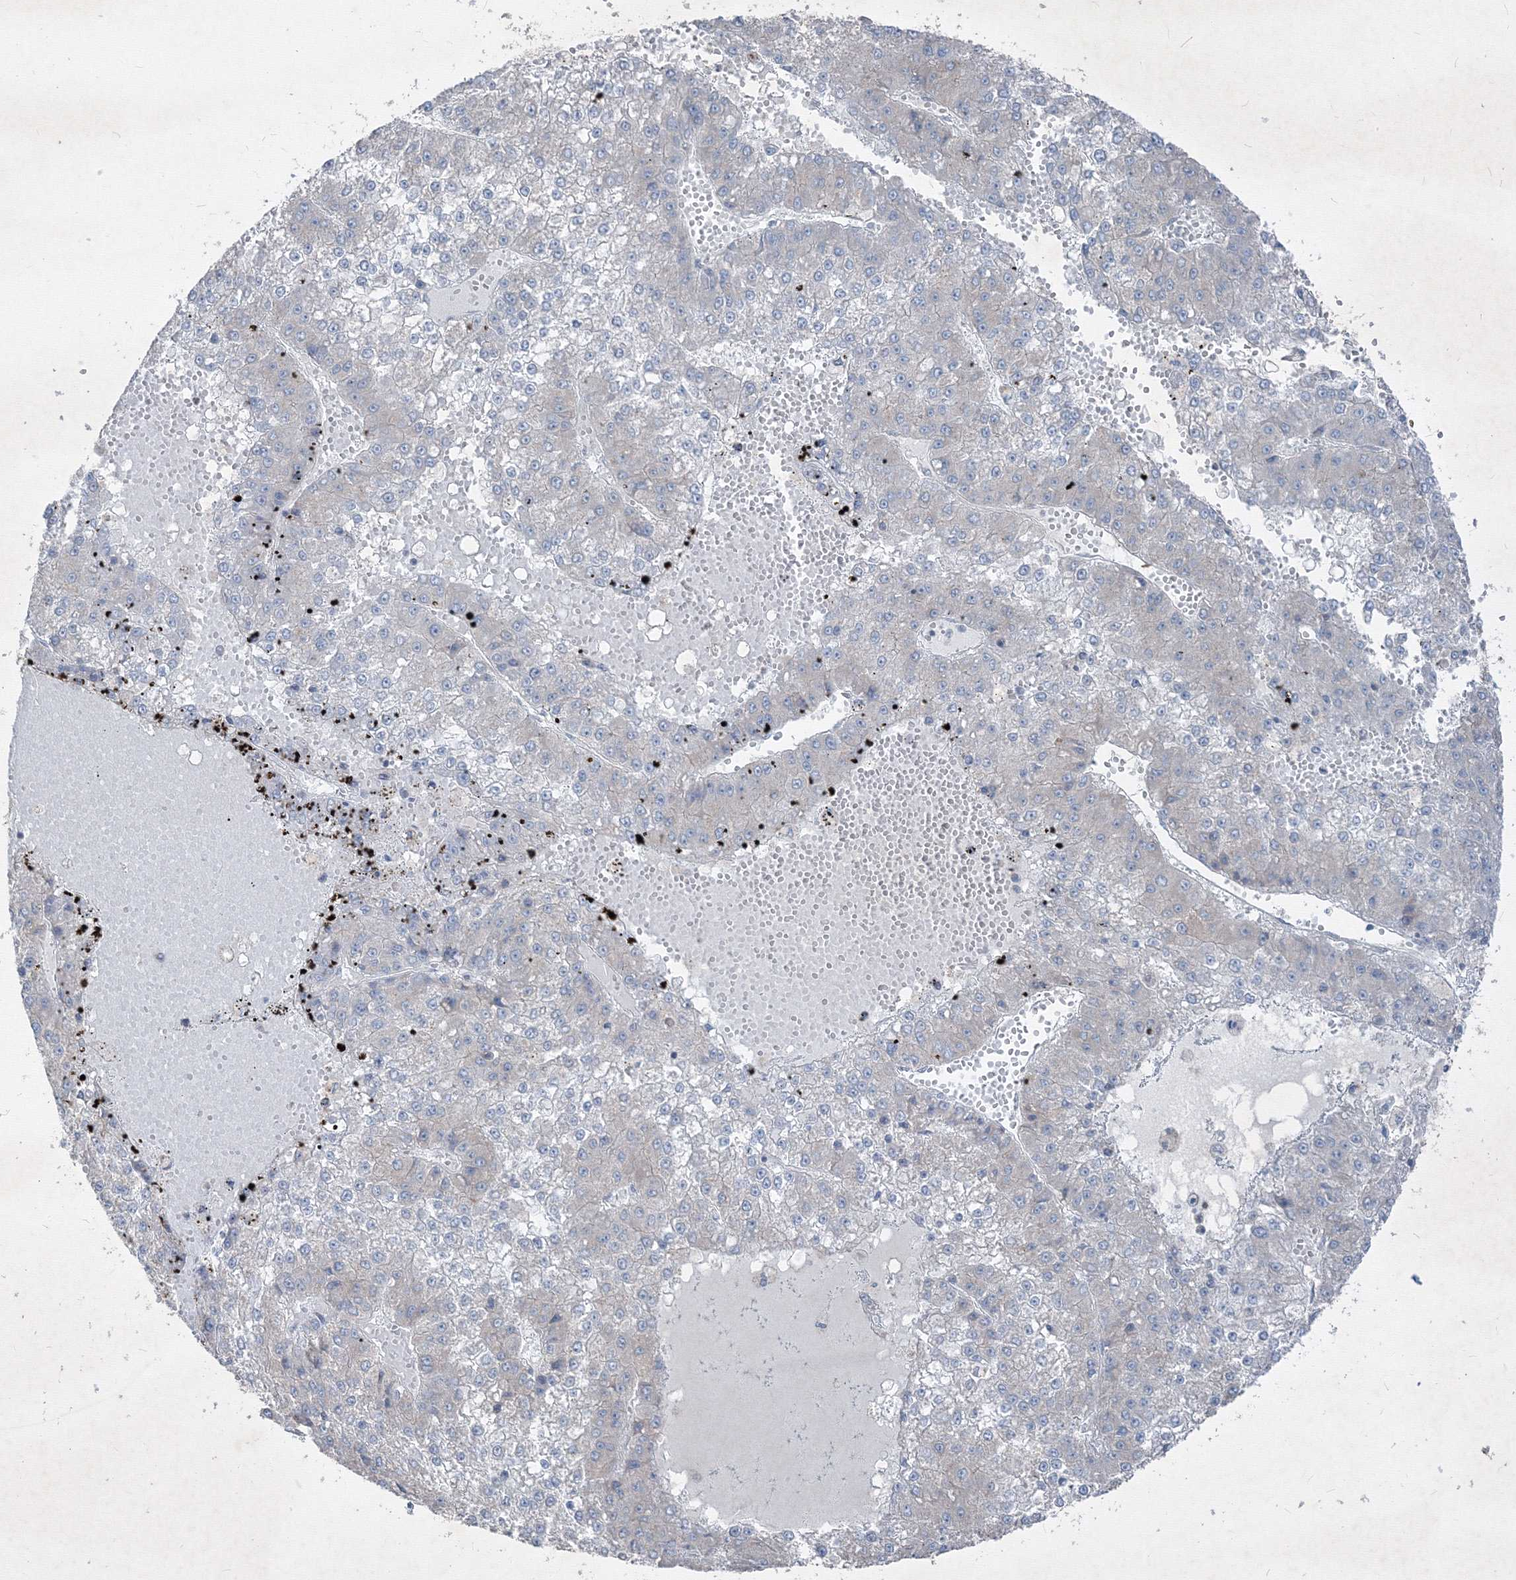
{"staining": {"intensity": "negative", "quantity": "none", "location": "none"}, "tissue": "liver cancer", "cell_type": "Tumor cells", "image_type": "cancer", "snomed": [{"axis": "morphology", "description": "Carcinoma, Hepatocellular, NOS"}, {"axis": "topography", "description": "Liver"}], "caption": "Liver cancer was stained to show a protein in brown. There is no significant positivity in tumor cells.", "gene": "IFNAR1", "patient": {"sex": "female", "age": 73}}